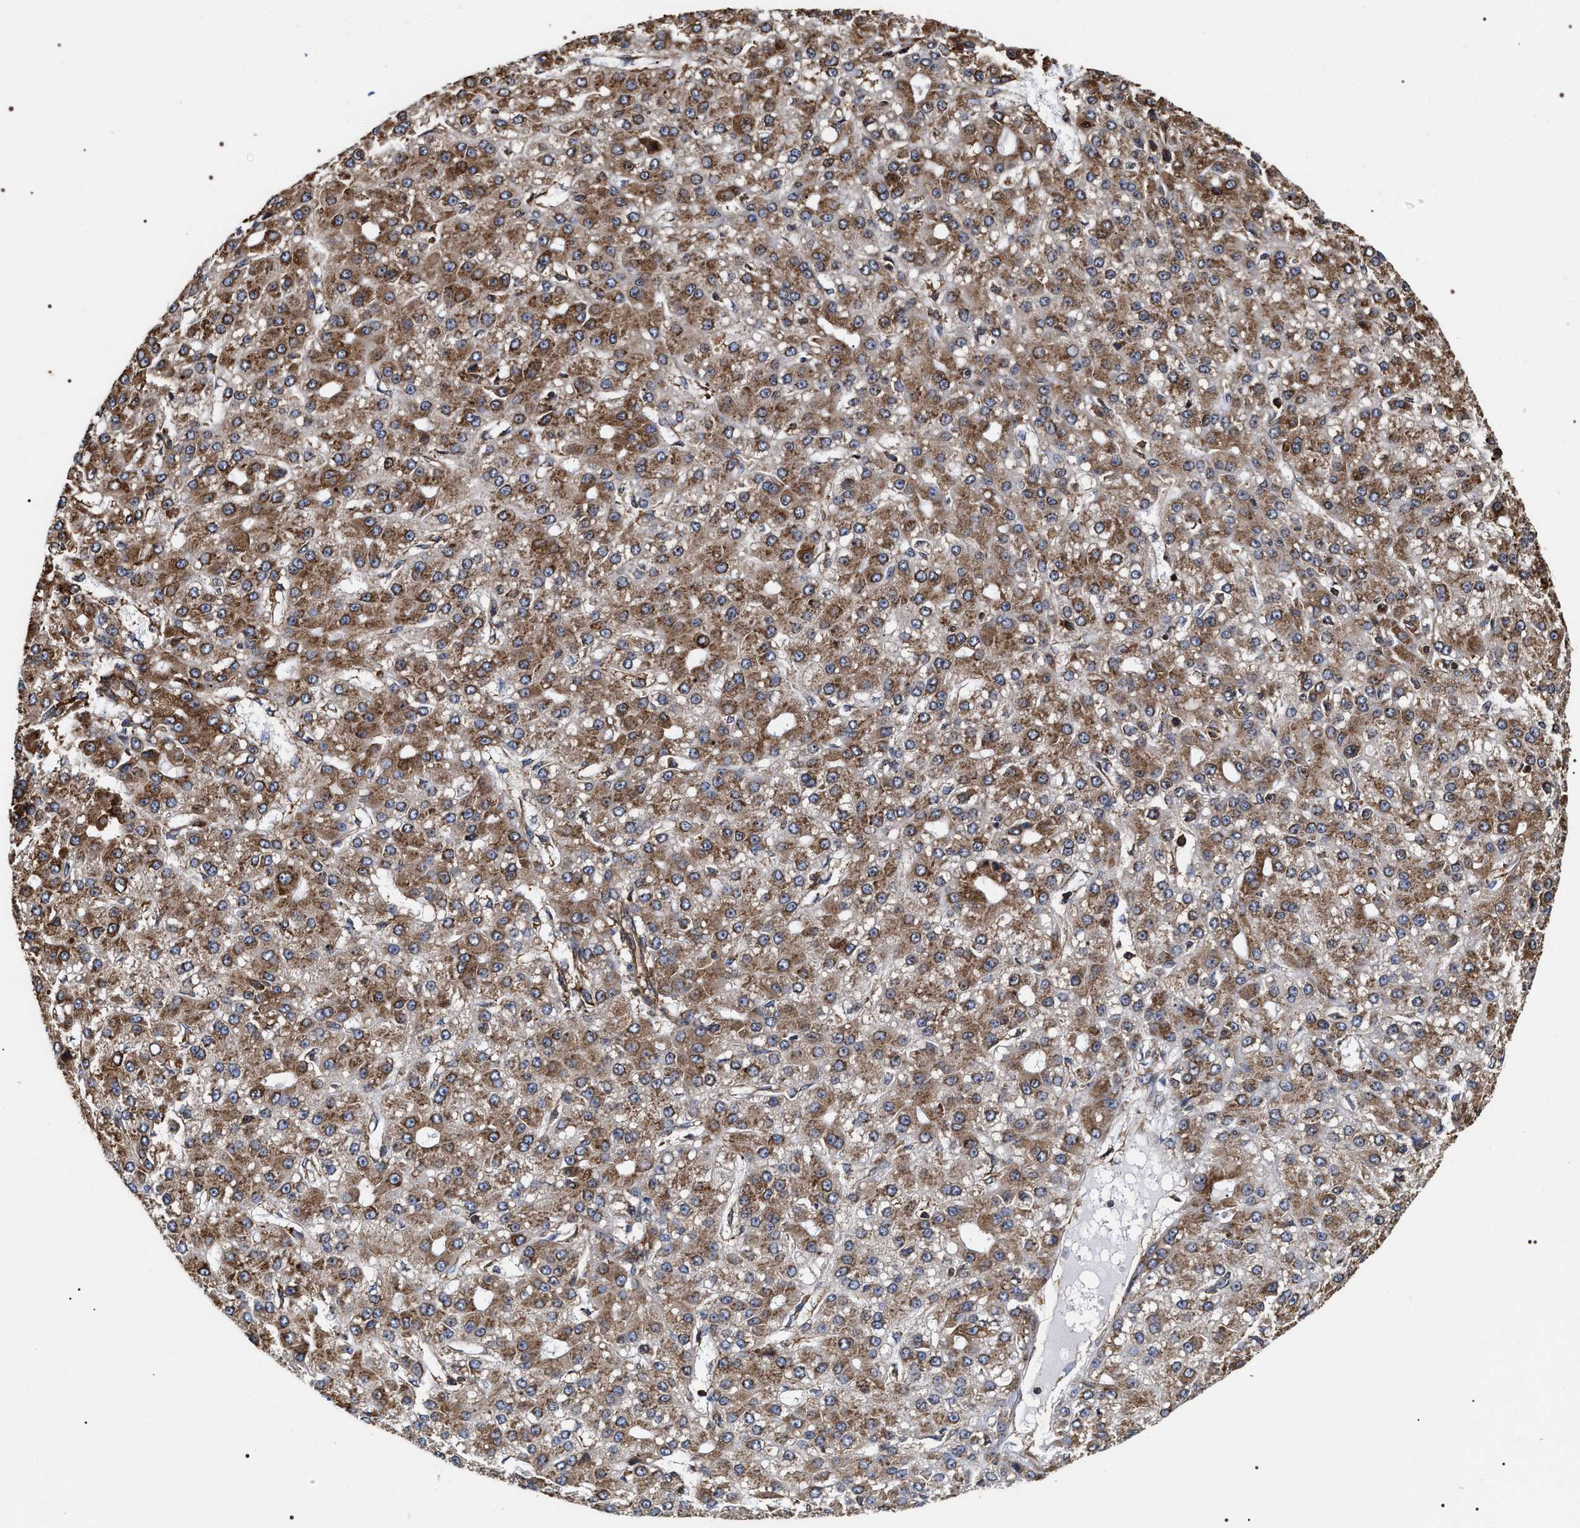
{"staining": {"intensity": "moderate", "quantity": ">75%", "location": "cytoplasmic/membranous"}, "tissue": "liver cancer", "cell_type": "Tumor cells", "image_type": "cancer", "snomed": [{"axis": "morphology", "description": "Carcinoma, Hepatocellular, NOS"}, {"axis": "topography", "description": "Liver"}], "caption": "A histopathology image of liver hepatocellular carcinoma stained for a protein displays moderate cytoplasmic/membranous brown staining in tumor cells.", "gene": "SERBP1", "patient": {"sex": "male", "age": 67}}